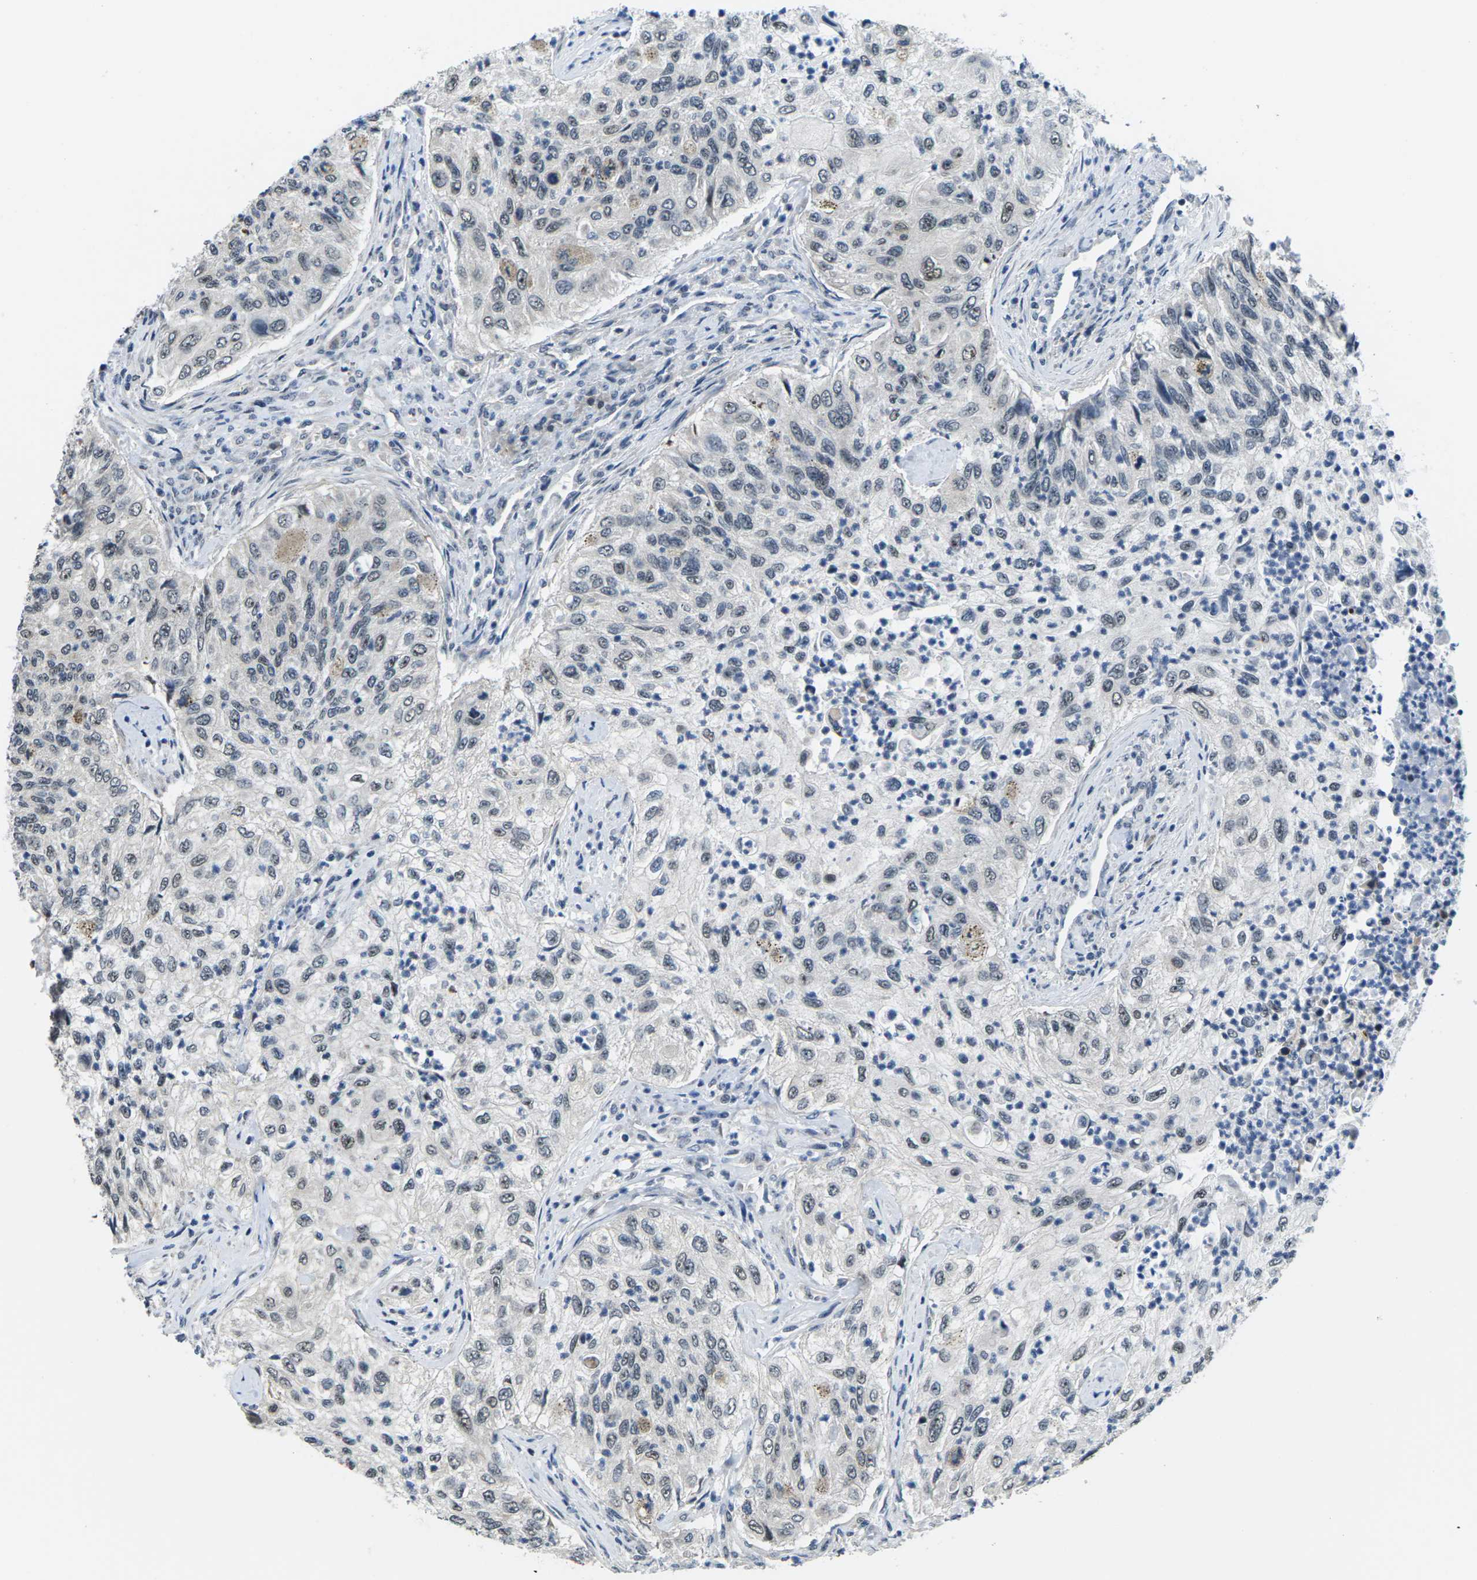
{"staining": {"intensity": "weak", "quantity": "<25%", "location": "nuclear"}, "tissue": "urothelial cancer", "cell_type": "Tumor cells", "image_type": "cancer", "snomed": [{"axis": "morphology", "description": "Urothelial carcinoma, High grade"}, {"axis": "topography", "description": "Urinary bladder"}], "caption": "An immunohistochemistry micrograph of urothelial carcinoma (high-grade) is shown. There is no staining in tumor cells of urothelial carcinoma (high-grade).", "gene": "NSRP1", "patient": {"sex": "female", "age": 60}}